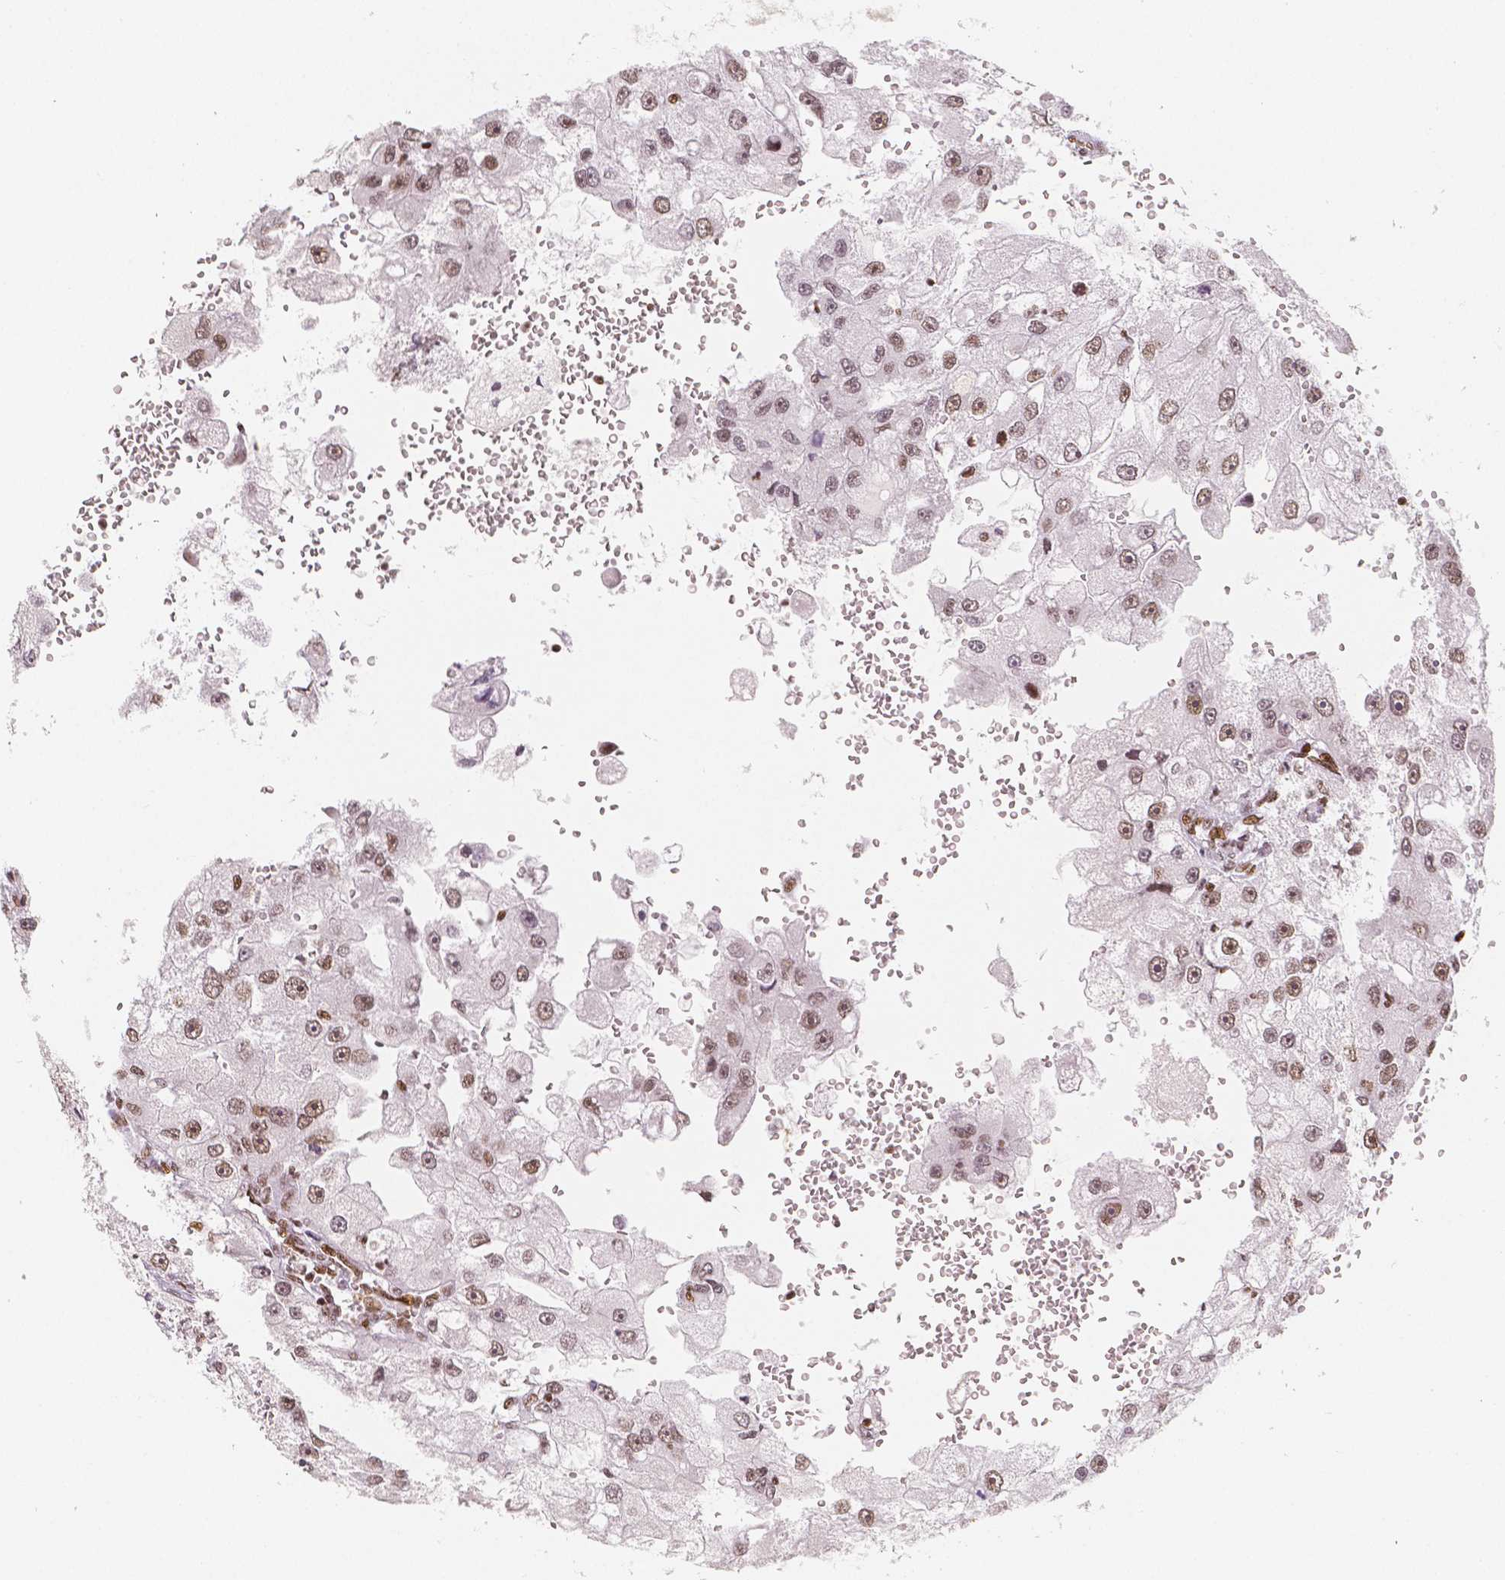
{"staining": {"intensity": "moderate", "quantity": ">75%", "location": "nuclear"}, "tissue": "renal cancer", "cell_type": "Tumor cells", "image_type": "cancer", "snomed": [{"axis": "morphology", "description": "Adenocarcinoma, NOS"}, {"axis": "topography", "description": "Kidney"}], "caption": "Human renal adenocarcinoma stained with a brown dye displays moderate nuclear positive positivity in about >75% of tumor cells.", "gene": "HDAC1", "patient": {"sex": "male", "age": 63}}